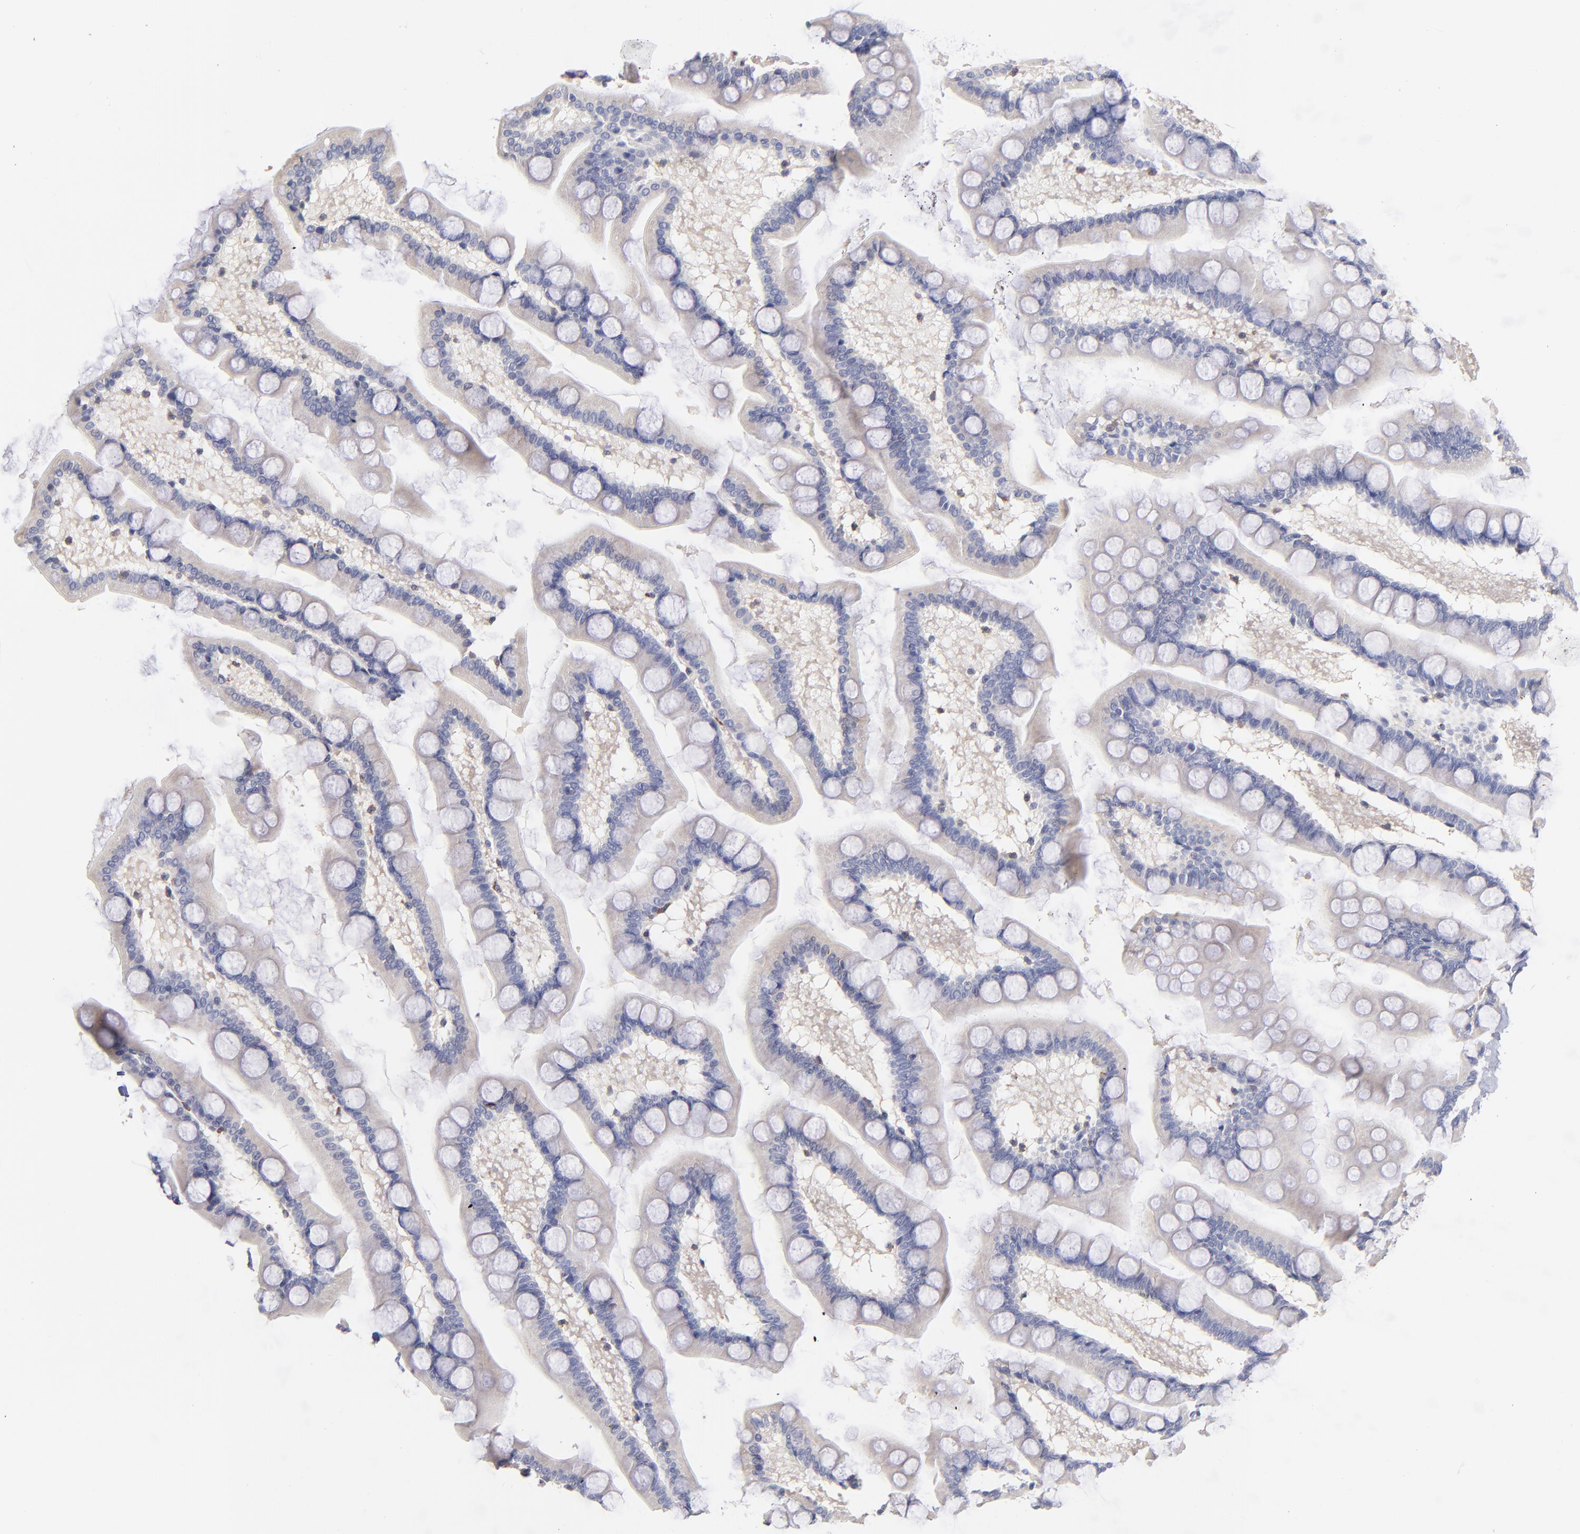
{"staining": {"intensity": "negative", "quantity": "none", "location": "none"}, "tissue": "small intestine", "cell_type": "Glandular cells", "image_type": "normal", "snomed": [{"axis": "morphology", "description": "Normal tissue, NOS"}, {"axis": "topography", "description": "Small intestine"}], "caption": "IHC image of normal small intestine: small intestine stained with DAB reveals no significant protein staining in glandular cells. (Stains: DAB (3,3'-diaminobenzidine) immunohistochemistry with hematoxylin counter stain, Microscopy: brightfield microscopy at high magnification).", "gene": "KREMEN2", "patient": {"sex": "male", "age": 41}}